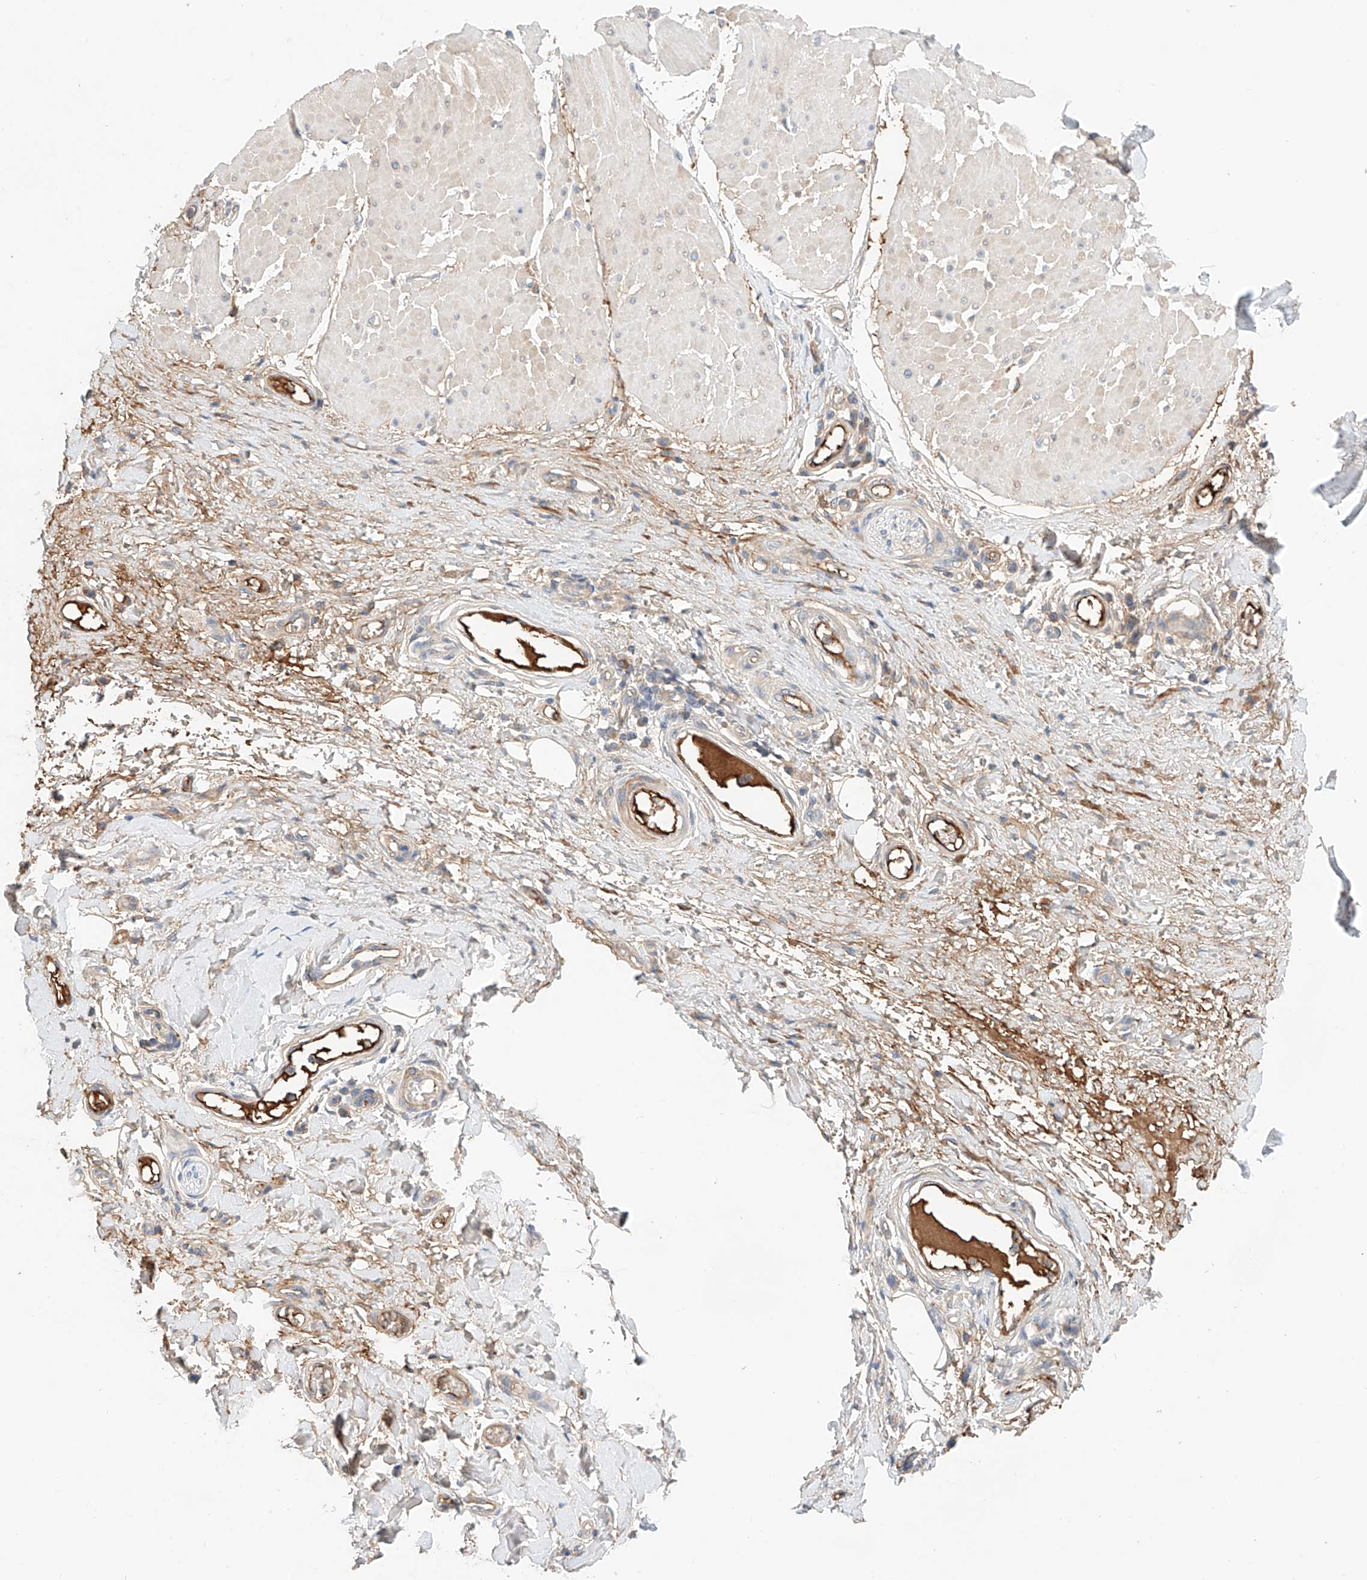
{"staining": {"intensity": "weak", "quantity": "25%-75%", "location": "cytoplasmic/membranous"}, "tissue": "adipose tissue", "cell_type": "Adipocytes", "image_type": "normal", "snomed": [{"axis": "morphology", "description": "Normal tissue, NOS"}, {"axis": "morphology", "description": "Adenocarcinoma, NOS"}, {"axis": "topography", "description": "Esophagus"}, {"axis": "topography", "description": "Stomach, upper"}, {"axis": "topography", "description": "Peripheral nerve tissue"}], "caption": "Protein expression analysis of normal human adipose tissue reveals weak cytoplasmic/membranous expression in about 25%-75% of adipocytes. Immunohistochemistry stains the protein of interest in brown and the nuclei are stained blue.", "gene": "PGGT1B", "patient": {"sex": "male", "age": 62}}